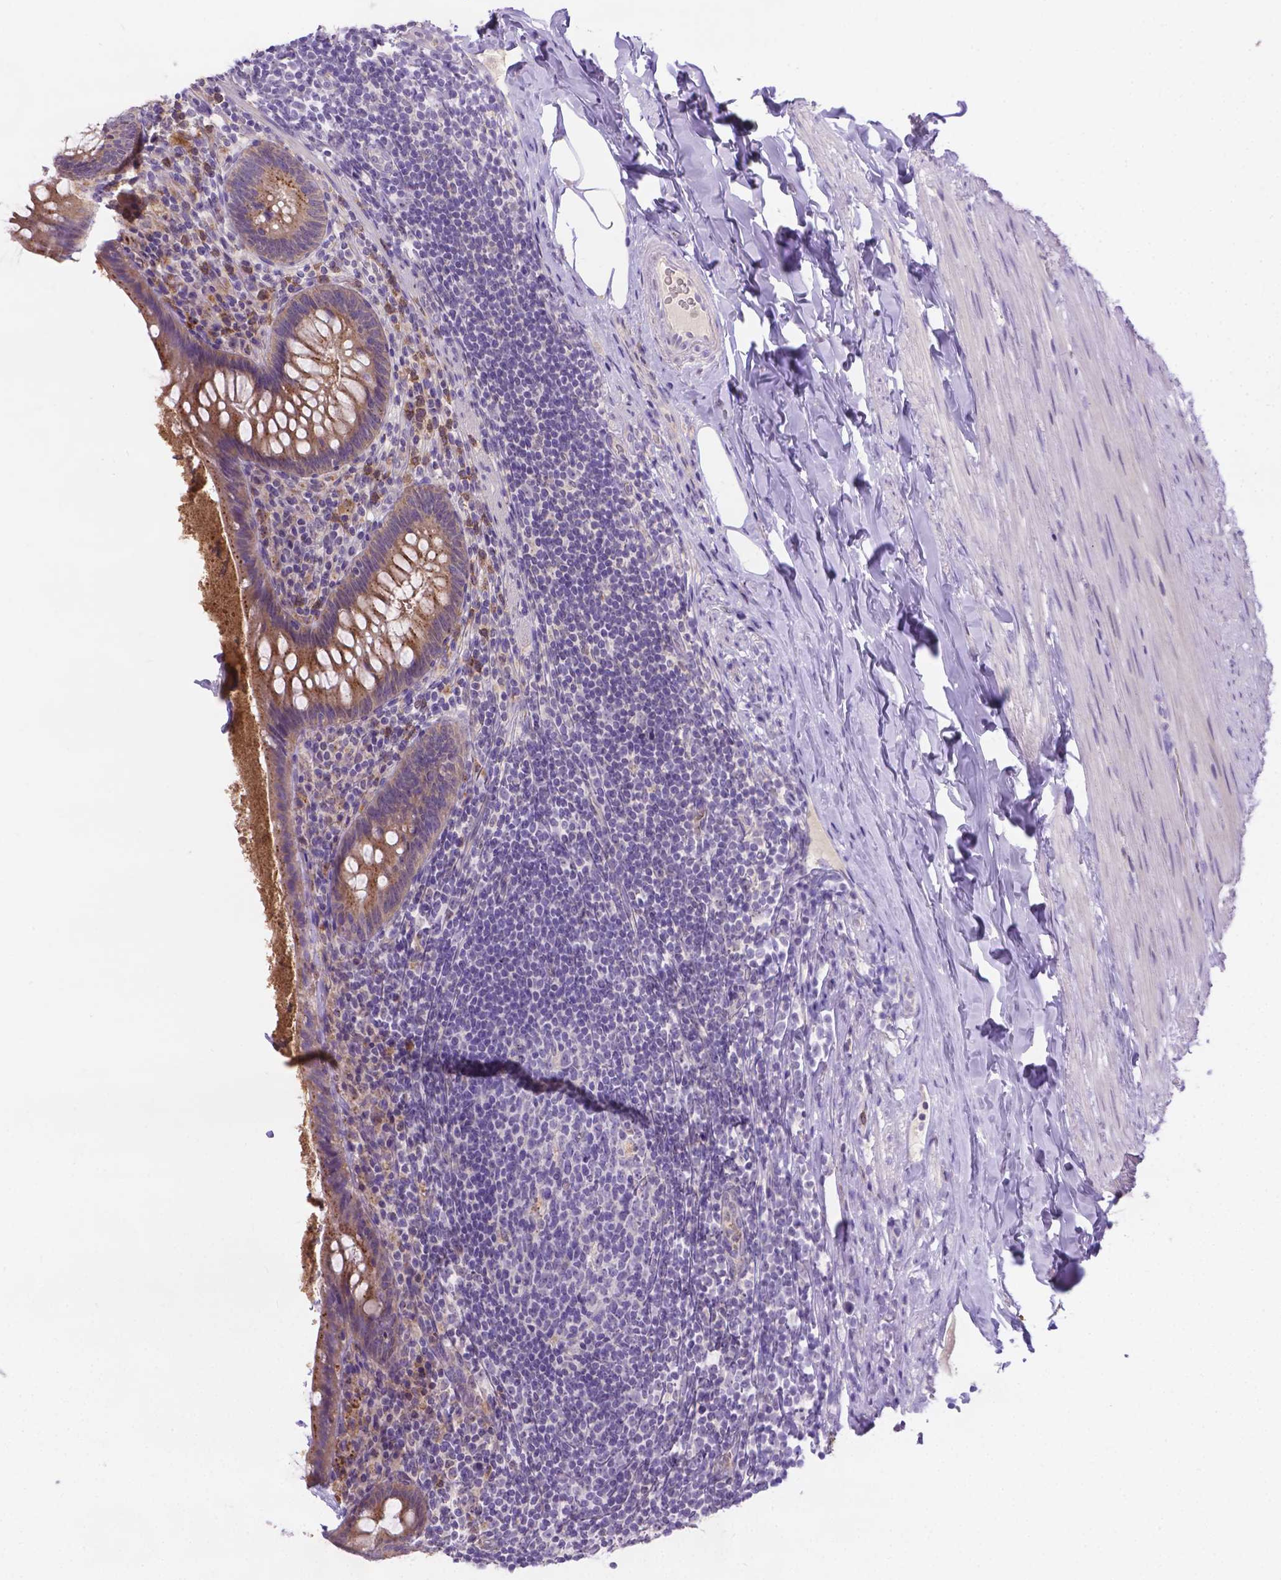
{"staining": {"intensity": "weak", "quantity": ">75%", "location": "cytoplasmic/membranous"}, "tissue": "appendix", "cell_type": "Glandular cells", "image_type": "normal", "snomed": [{"axis": "morphology", "description": "Normal tissue, NOS"}, {"axis": "topography", "description": "Appendix"}], "caption": "Immunohistochemical staining of unremarkable appendix displays >75% levels of weak cytoplasmic/membranous protein staining in about >75% of glandular cells. The staining was performed using DAB (3,3'-diaminobenzidine), with brown indicating positive protein expression. Nuclei are stained blue with hematoxylin.", "gene": "TM4SF18", "patient": {"sex": "male", "age": 47}}